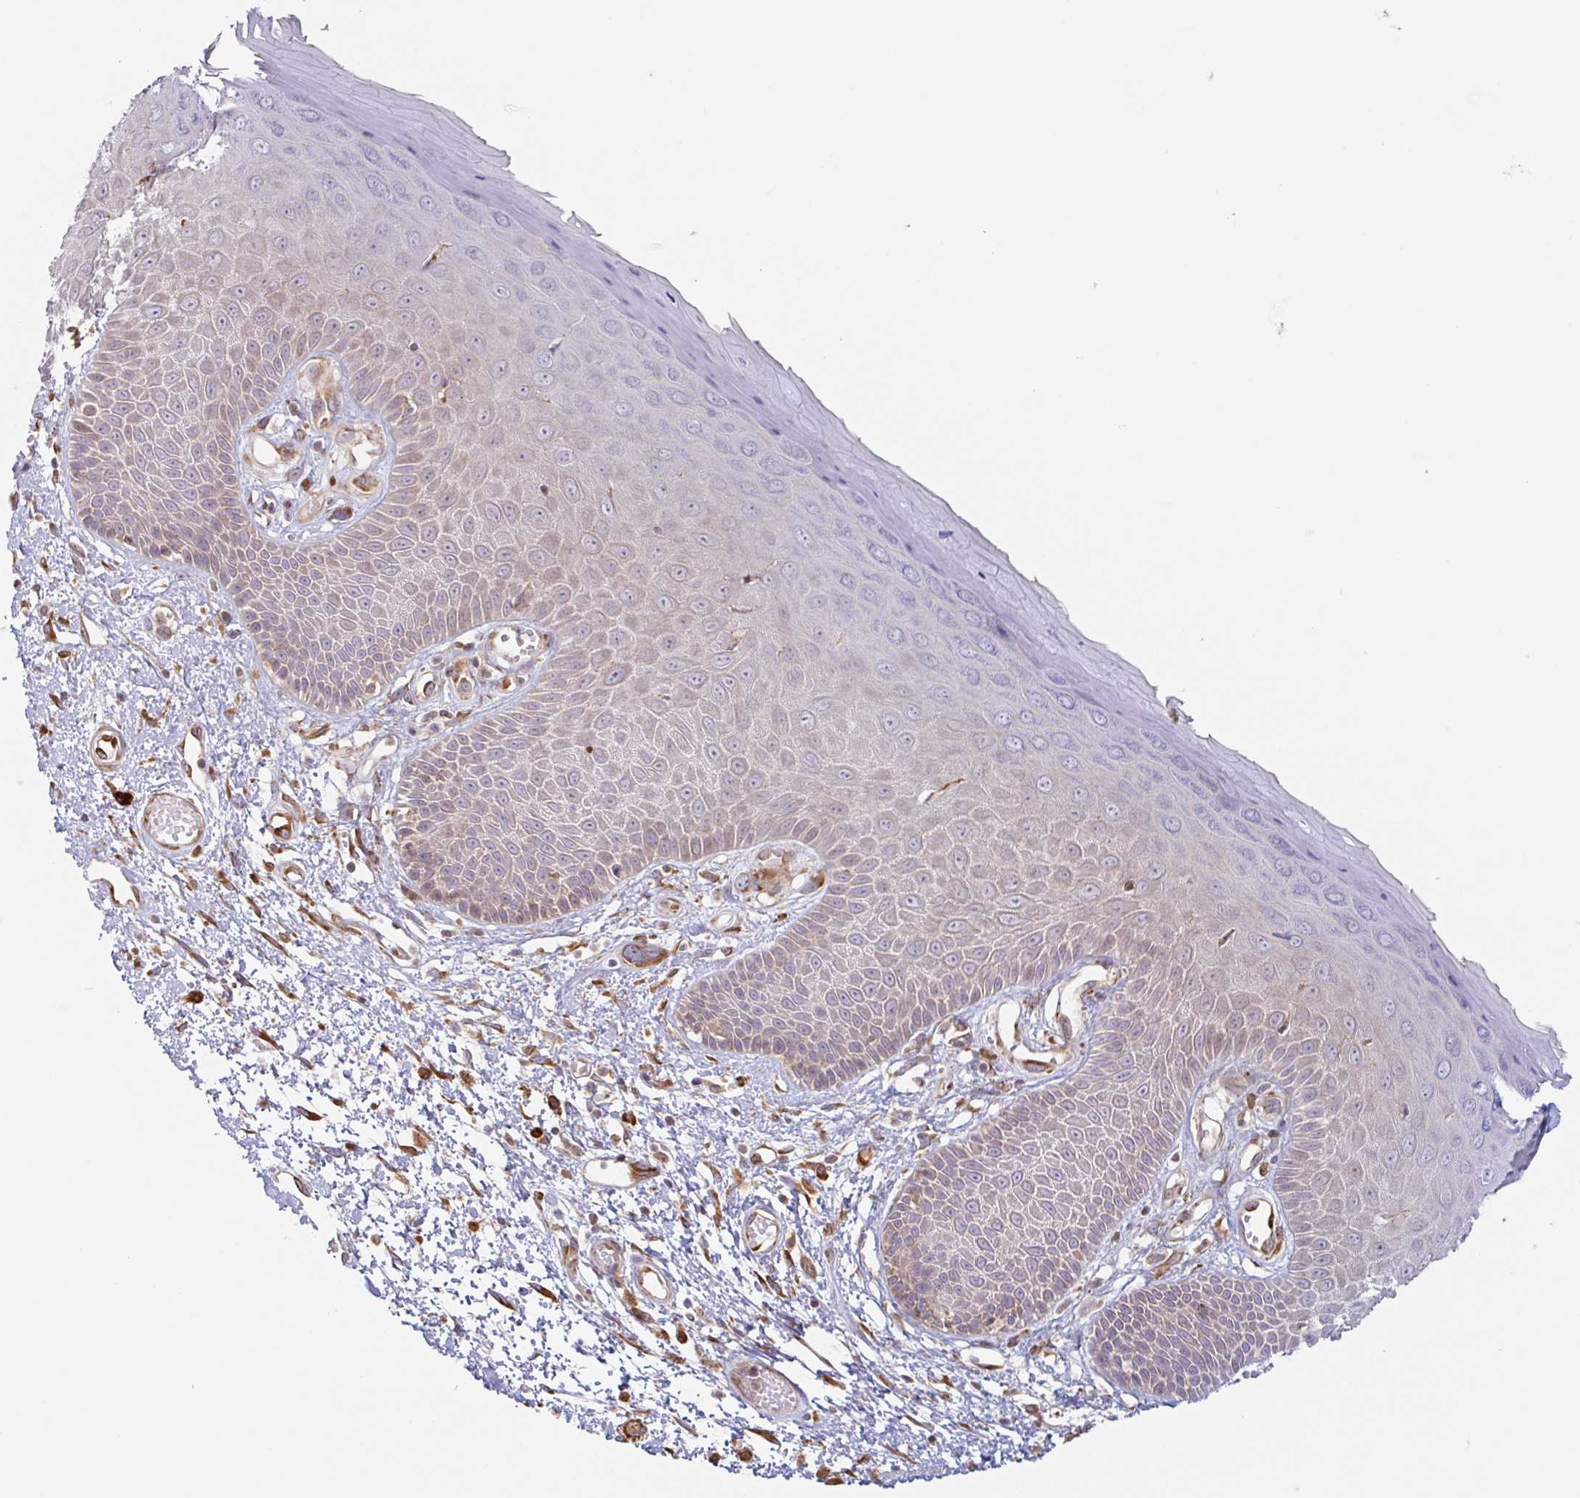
{"staining": {"intensity": "weak", "quantity": "25%-75%", "location": "cytoplasmic/membranous"}, "tissue": "skin", "cell_type": "Epidermal cells", "image_type": "normal", "snomed": [{"axis": "morphology", "description": "Normal tissue, NOS"}, {"axis": "topography", "description": "Anal"}, {"axis": "topography", "description": "Peripheral nerve tissue"}], "caption": "The histopathology image shows a brown stain indicating the presence of a protein in the cytoplasmic/membranous of epidermal cells in skin. Using DAB (3,3'-diaminobenzidine) (brown) and hematoxylin (blue) stains, captured at high magnification using brightfield microscopy.", "gene": "RIT1", "patient": {"sex": "male", "age": 78}}